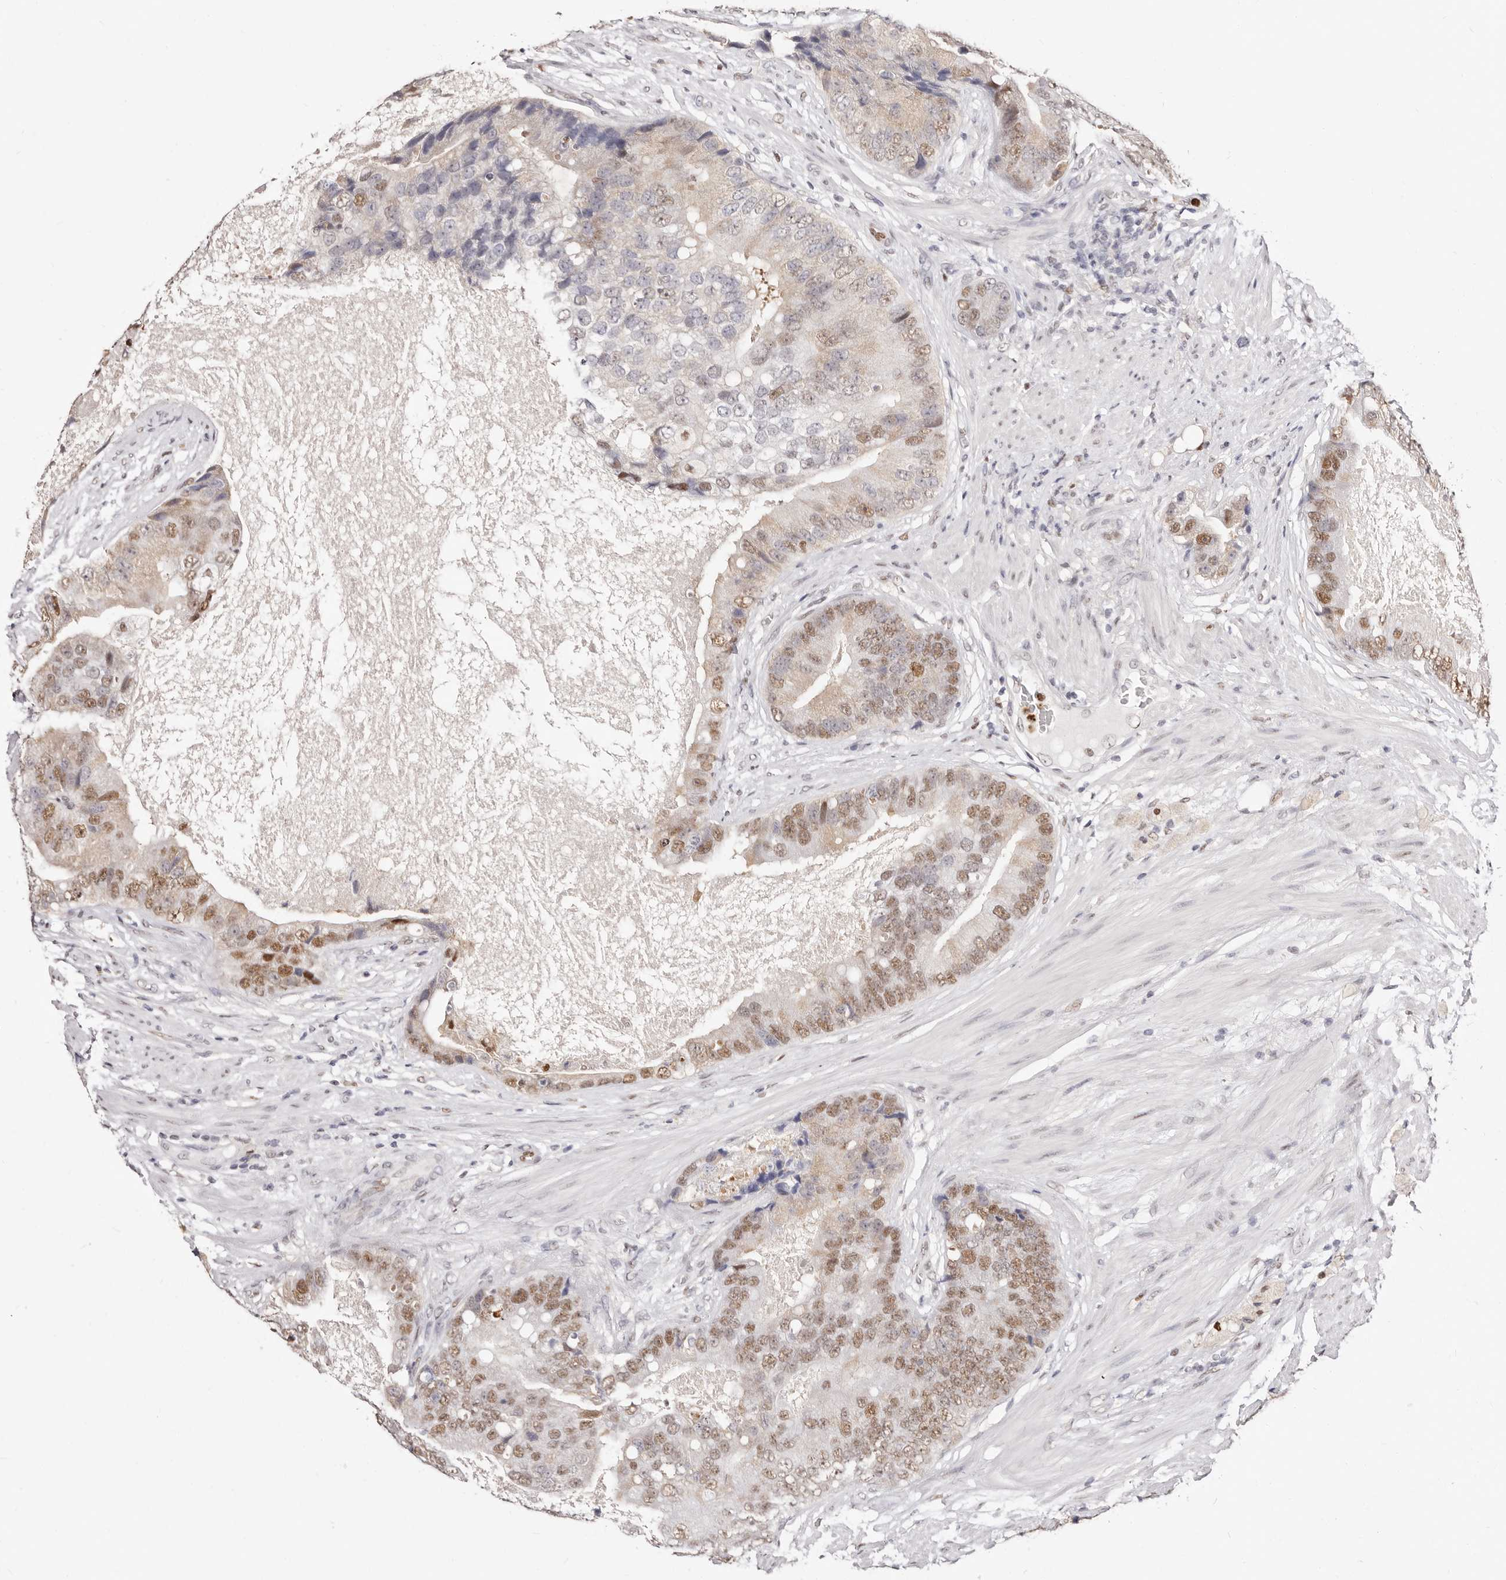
{"staining": {"intensity": "moderate", "quantity": "25%-75%", "location": "nuclear"}, "tissue": "prostate cancer", "cell_type": "Tumor cells", "image_type": "cancer", "snomed": [{"axis": "morphology", "description": "Adenocarcinoma, High grade"}, {"axis": "topography", "description": "Prostate"}], "caption": "A medium amount of moderate nuclear positivity is appreciated in approximately 25%-75% of tumor cells in prostate cancer tissue.", "gene": "TKT", "patient": {"sex": "male", "age": 70}}